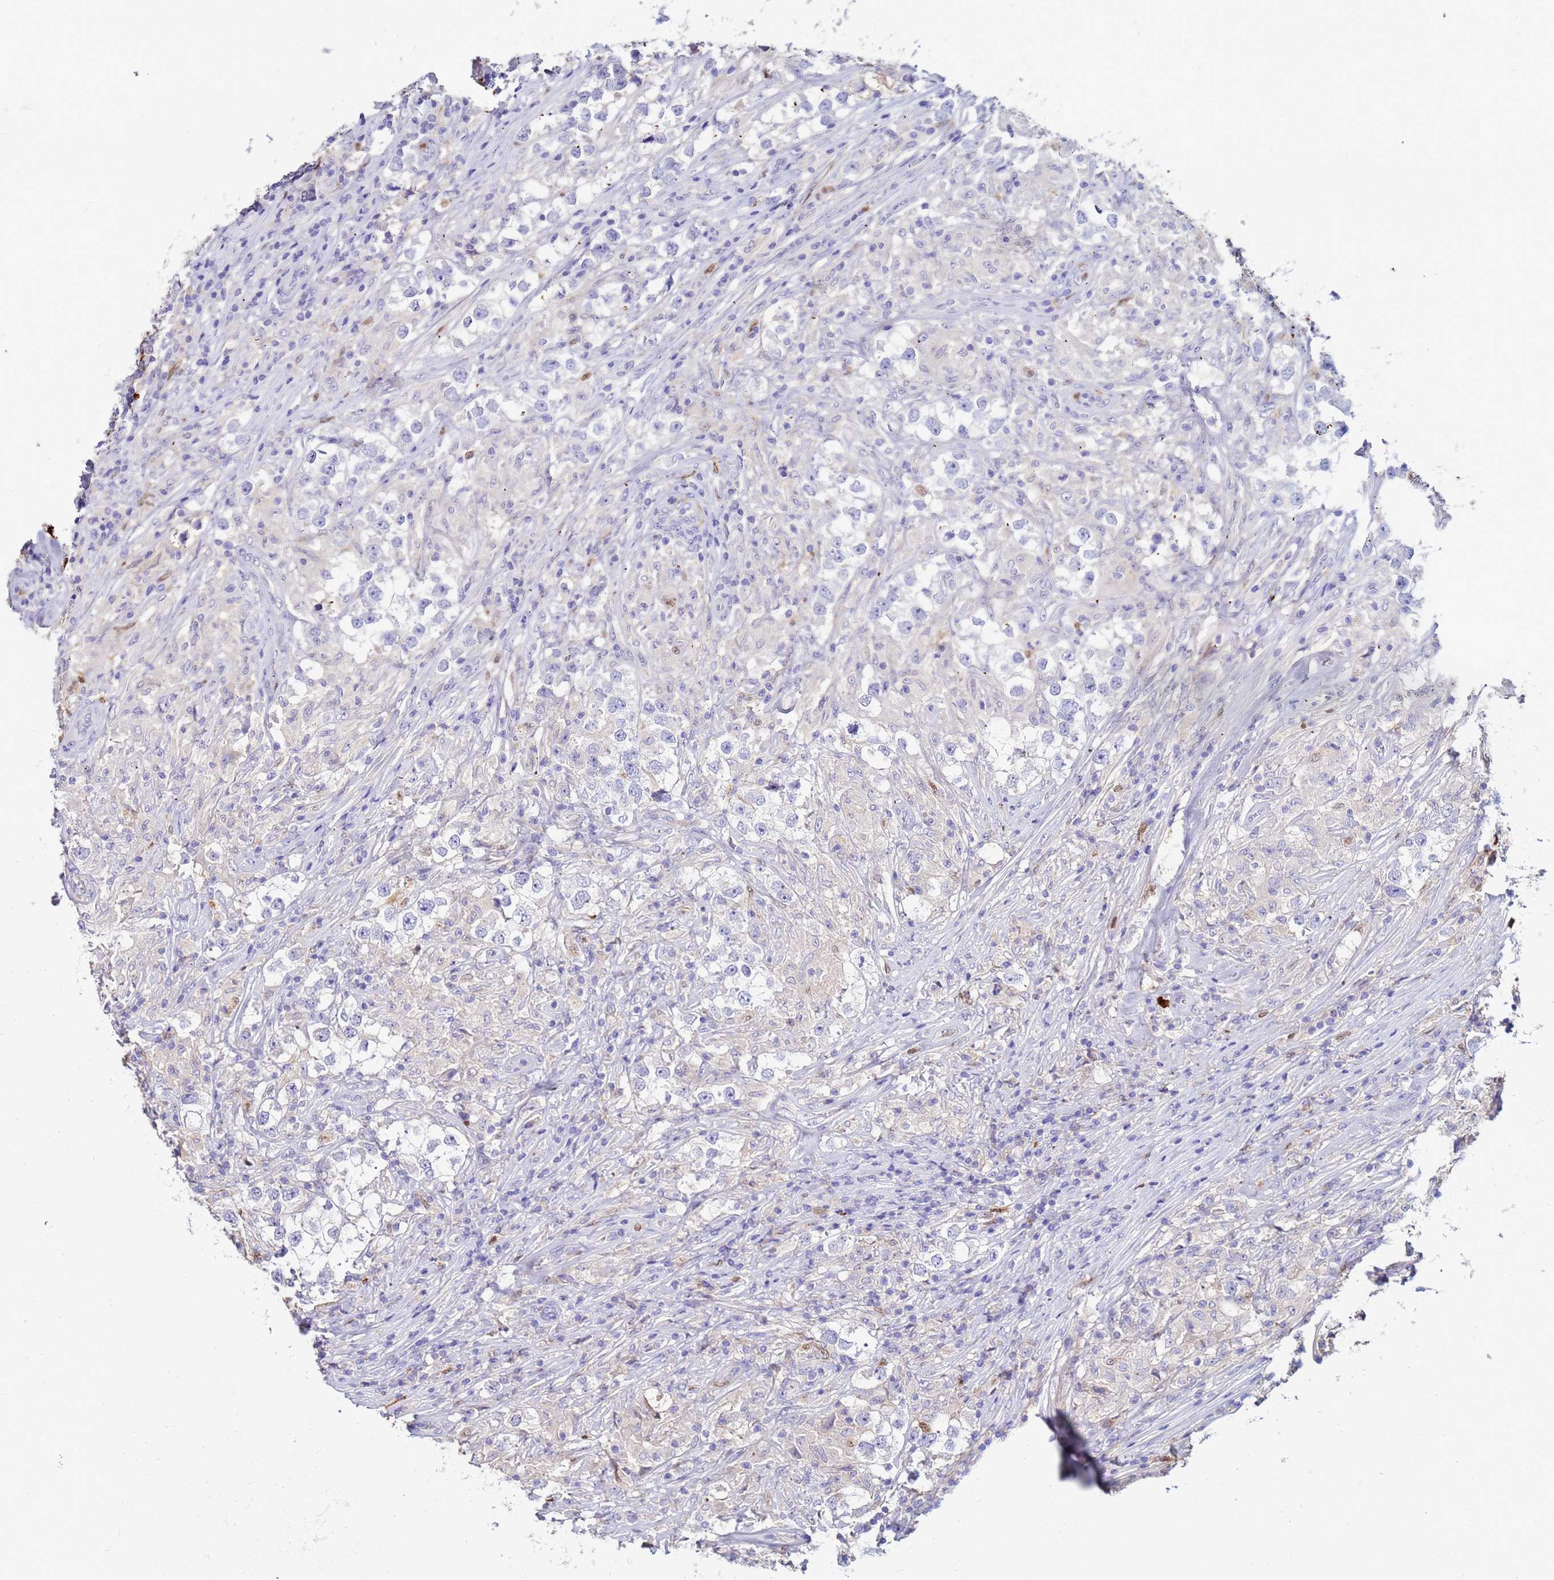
{"staining": {"intensity": "negative", "quantity": "none", "location": "none"}, "tissue": "testis cancer", "cell_type": "Tumor cells", "image_type": "cancer", "snomed": [{"axis": "morphology", "description": "Seminoma, NOS"}, {"axis": "topography", "description": "Testis"}], "caption": "The image reveals no significant staining in tumor cells of seminoma (testis).", "gene": "TUBAL3", "patient": {"sex": "male", "age": 46}}